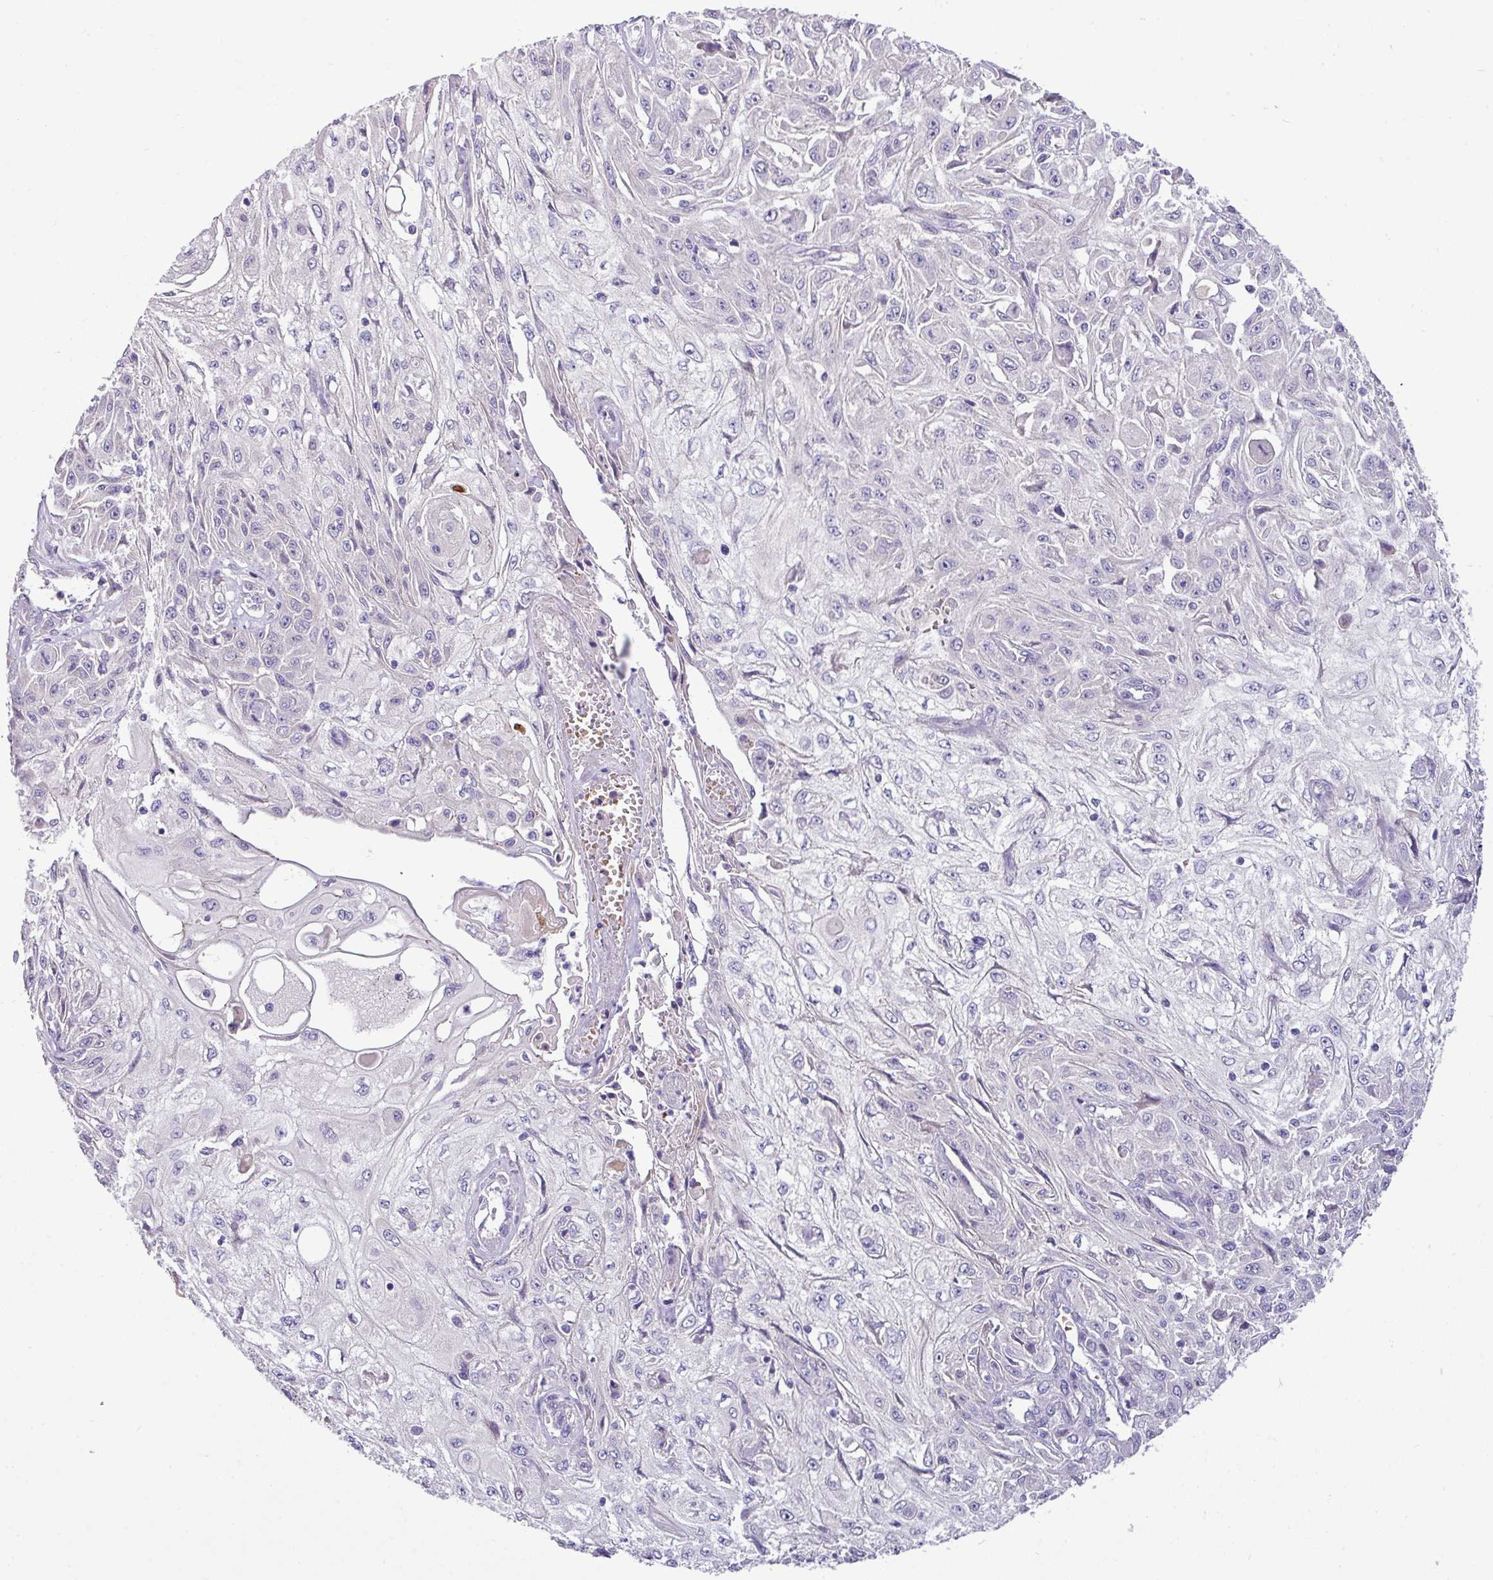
{"staining": {"intensity": "negative", "quantity": "none", "location": "none"}, "tissue": "skin cancer", "cell_type": "Tumor cells", "image_type": "cancer", "snomed": [{"axis": "morphology", "description": "Squamous cell carcinoma, NOS"}, {"axis": "morphology", "description": "Squamous cell carcinoma, metastatic, NOS"}, {"axis": "topography", "description": "Skin"}, {"axis": "topography", "description": "Lymph node"}], "caption": "Immunohistochemistry (IHC) photomicrograph of human skin squamous cell carcinoma stained for a protein (brown), which displays no expression in tumor cells.", "gene": "ACAP3", "patient": {"sex": "male", "age": 75}}